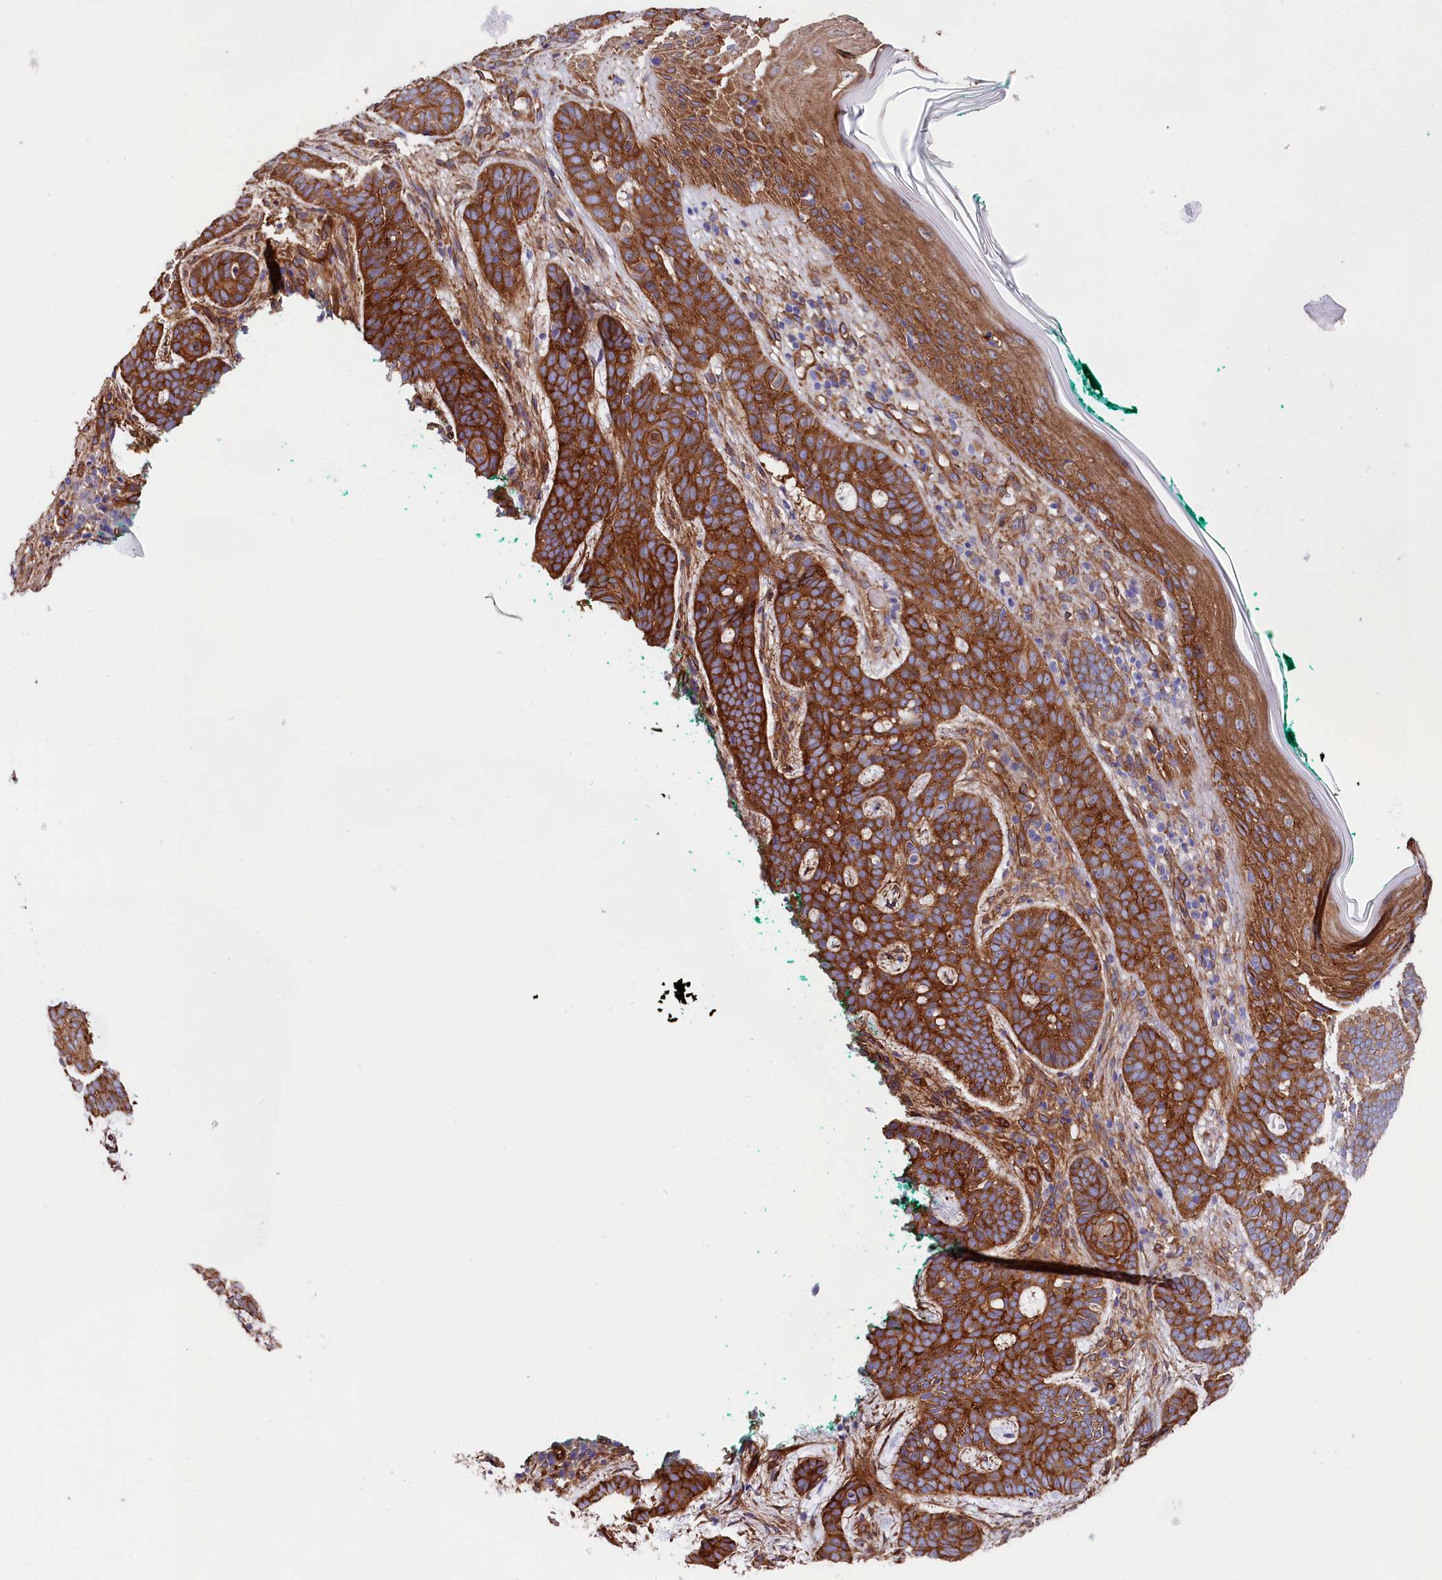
{"staining": {"intensity": "strong", "quantity": ">75%", "location": "cytoplasmic/membranous"}, "tissue": "skin cancer", "cell_type": "Tumor cells", "image_type": "cancer", "snomed": [{"axis": "morphology", "description": "Basal cell carcinoma"}, {"axis": "topography", "description": "Skin"}], "caption": "Immunohistochemical staining of skin cancer displays strong cytoplasmic/membranous protein positivity in approximately >75% of tumor cells.", "gene": "TNKS1BP1", "patient": {"sex": "male", "age": 85}}